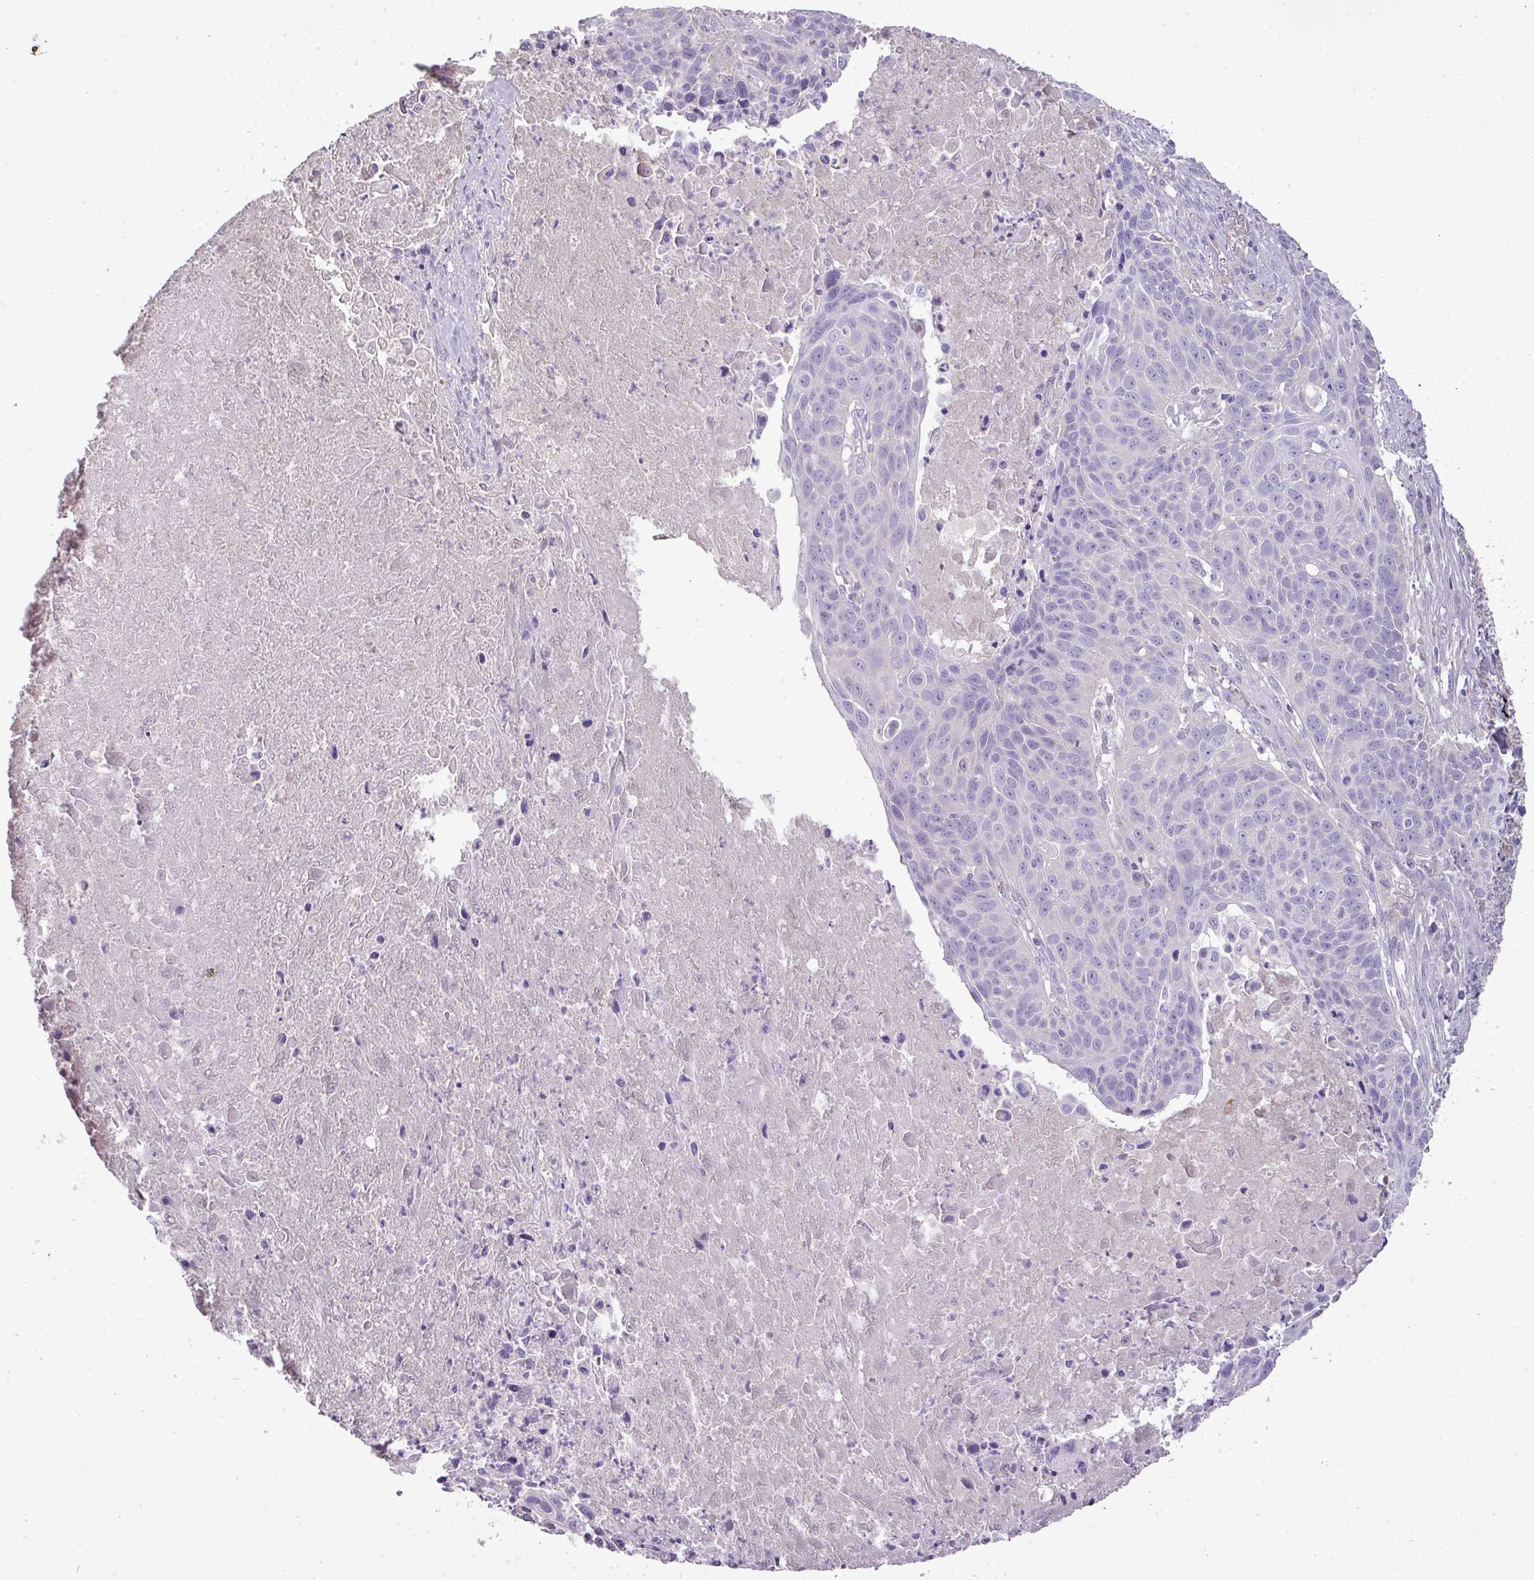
{"staining": {"intensity": "negative", "quantity": "none", "location": "none"}, "tissue": "lung cancer", "cell_type": "Tumor cells", "image_type": "cancer", "snomed": [{"axis": "morphology", "description": "Squamous cell carcinoma, NOS"}, {"axis": "topography", "description": "Lung"}], "caption": "Squamous cell carcinoma (lung) was stained to show a protein in brown. There is no significant positivity in tumor cells.", "gene": "BRINP2", "patient": {"sex": "male", "age": 78}}